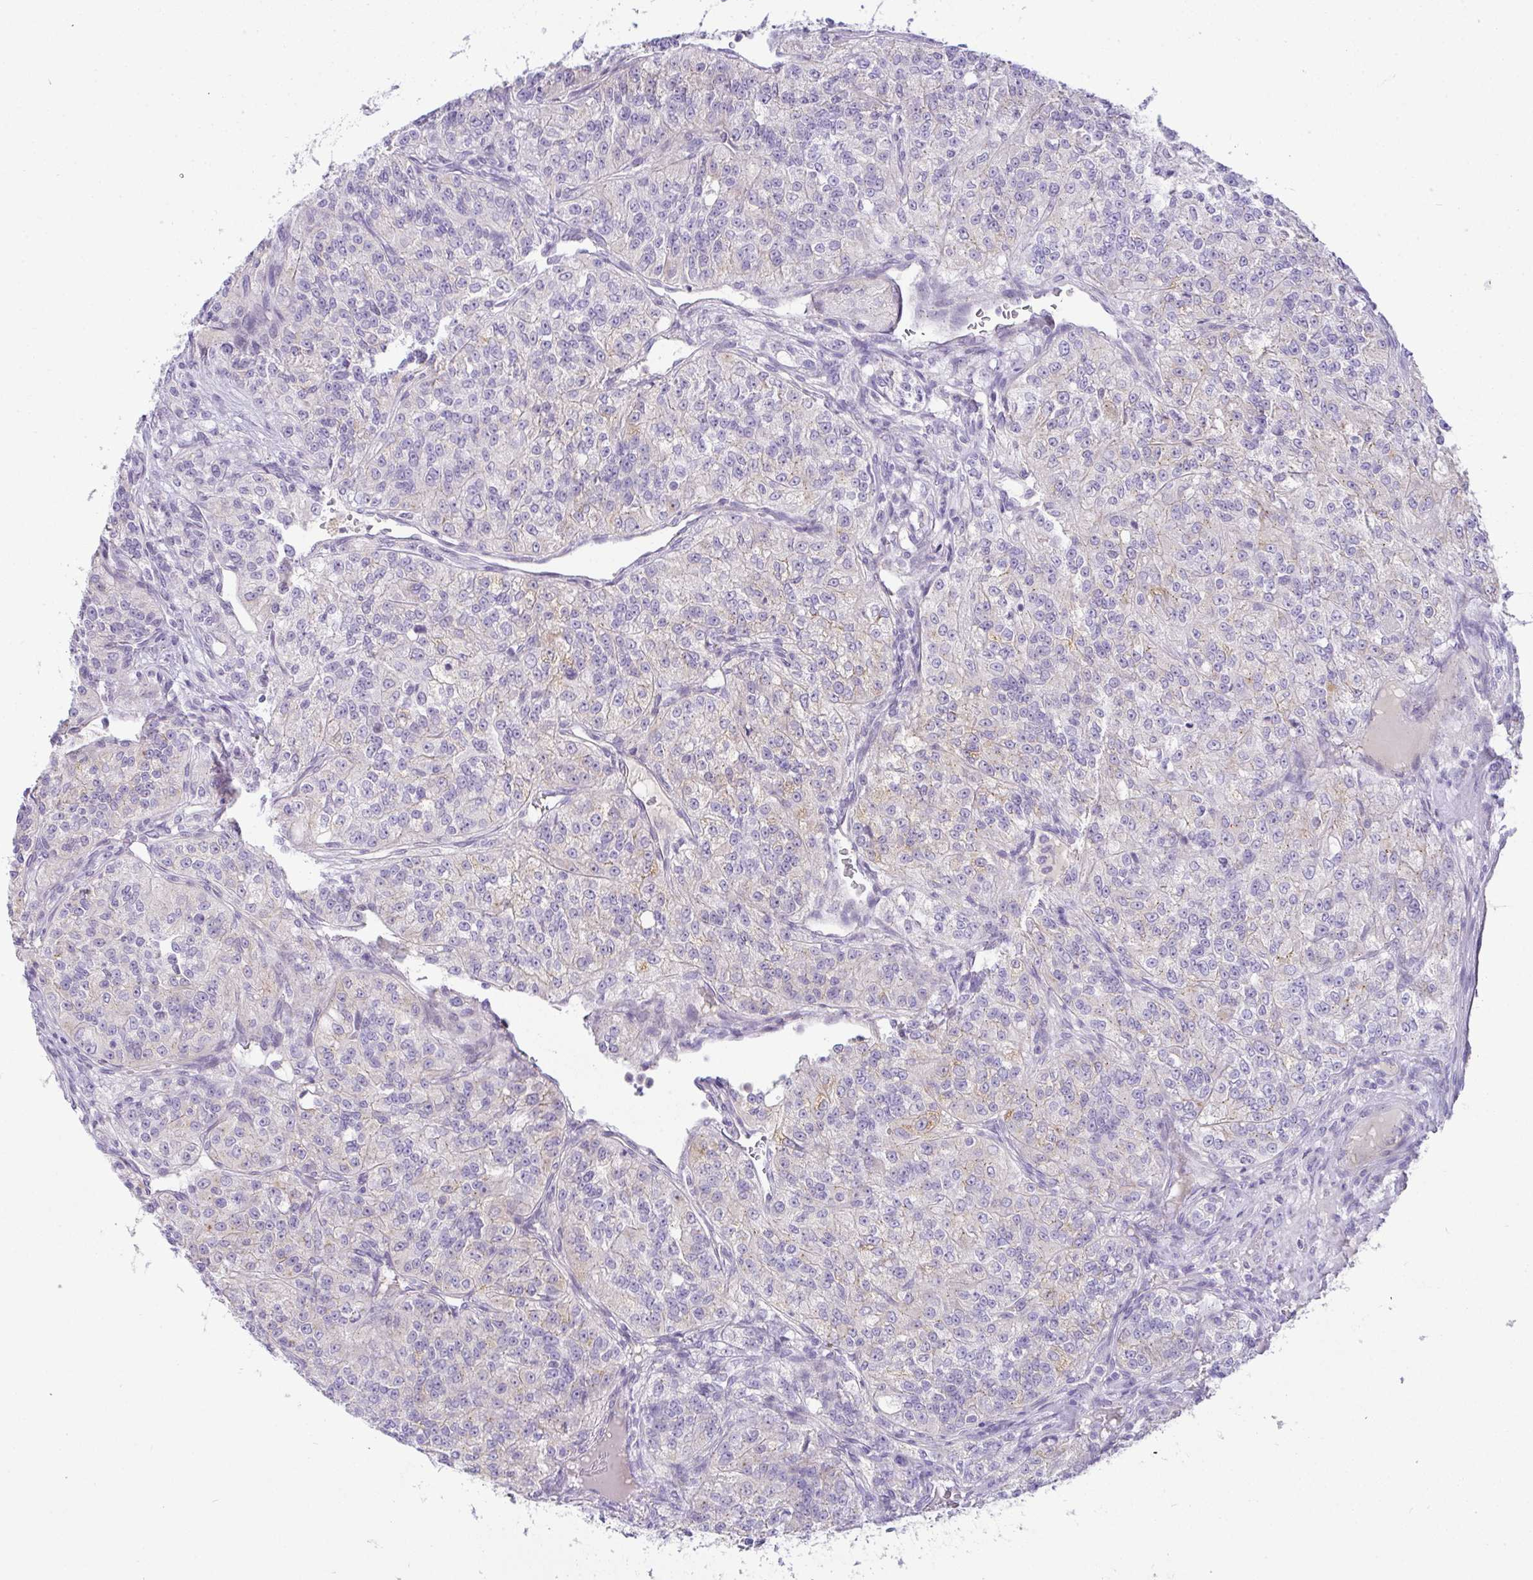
{"staining": {"intensity": "weak", "quantity": "<25%", "location": "cytoplasmic/membranous"}, "tissue": "renal cancer", "cell_type": "Tumor cells", "image_type": "cancer", "snomed": [{"axis": "morphology", "description": "Adenocarcinoma, NOS"}, {"axis": "topography", "description": "Kidney"}], "caption": "Immunohistochemical staining of renal cancer (adenocarcinoma) demonstrates no significant positivity in tumor cells.", "gene": "FAM177A1", "patient": {"sex": "female", "age": 63}}